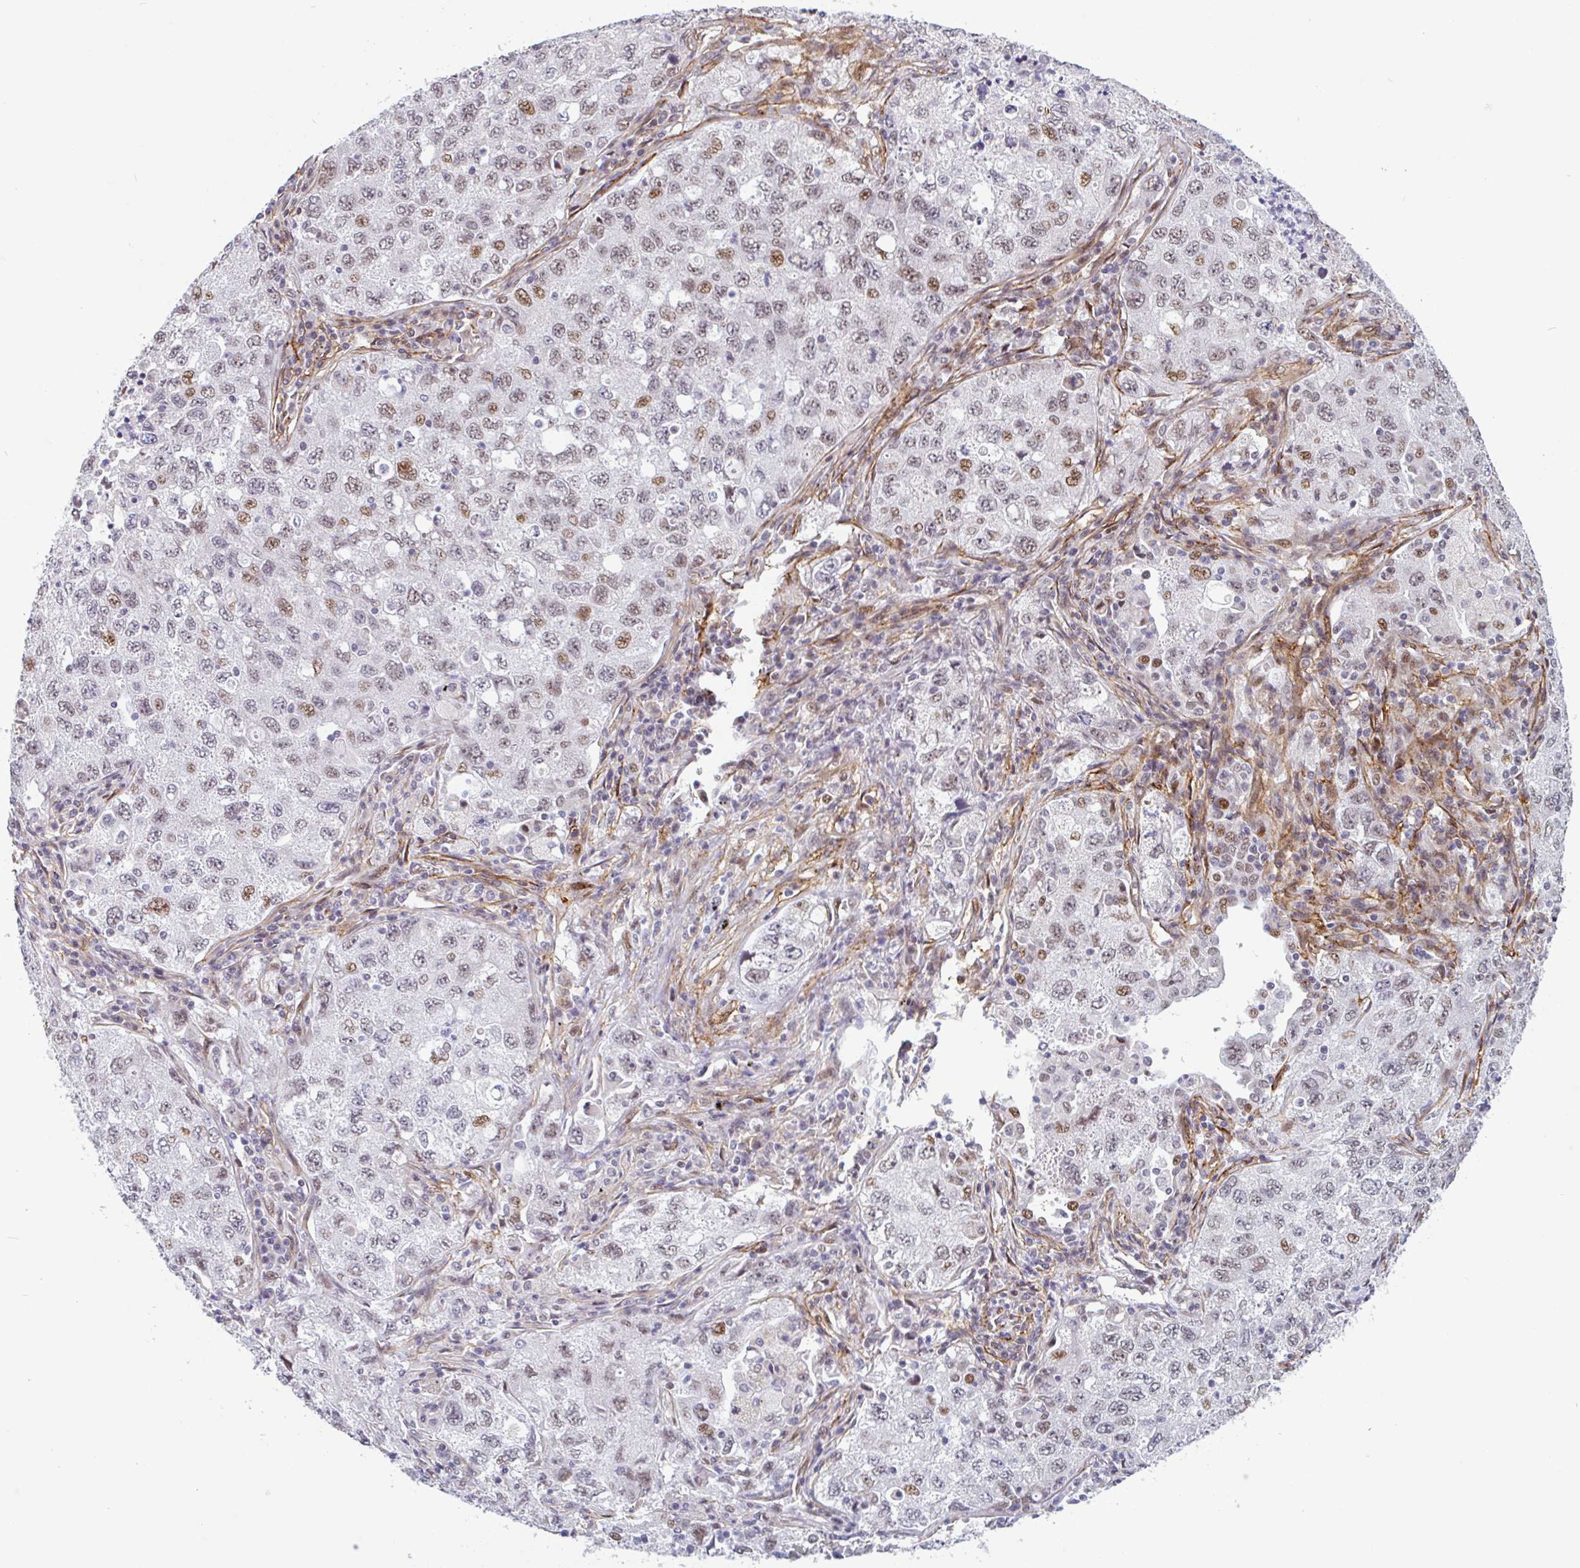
{"staining": {"intensity": "moderate", "quantity": "<25%", "location": "nuclear"}, "tissue": "lung cancer", "cell_type": "Tumor cells", "image_type": "cancer", "snomed": [{"axis": "morphology", "description": "Adenocarcinoma, NOS"}, {"axis": "topography", "description": "Lung"}], "caption": "Adenocarcinoma (lung) stained with a brown dye reveals moderate nuclear positive positivity in about <25% of tumor cells.", "gene": "TMEM119", "patient": {"sex": "female", "age": 57}}